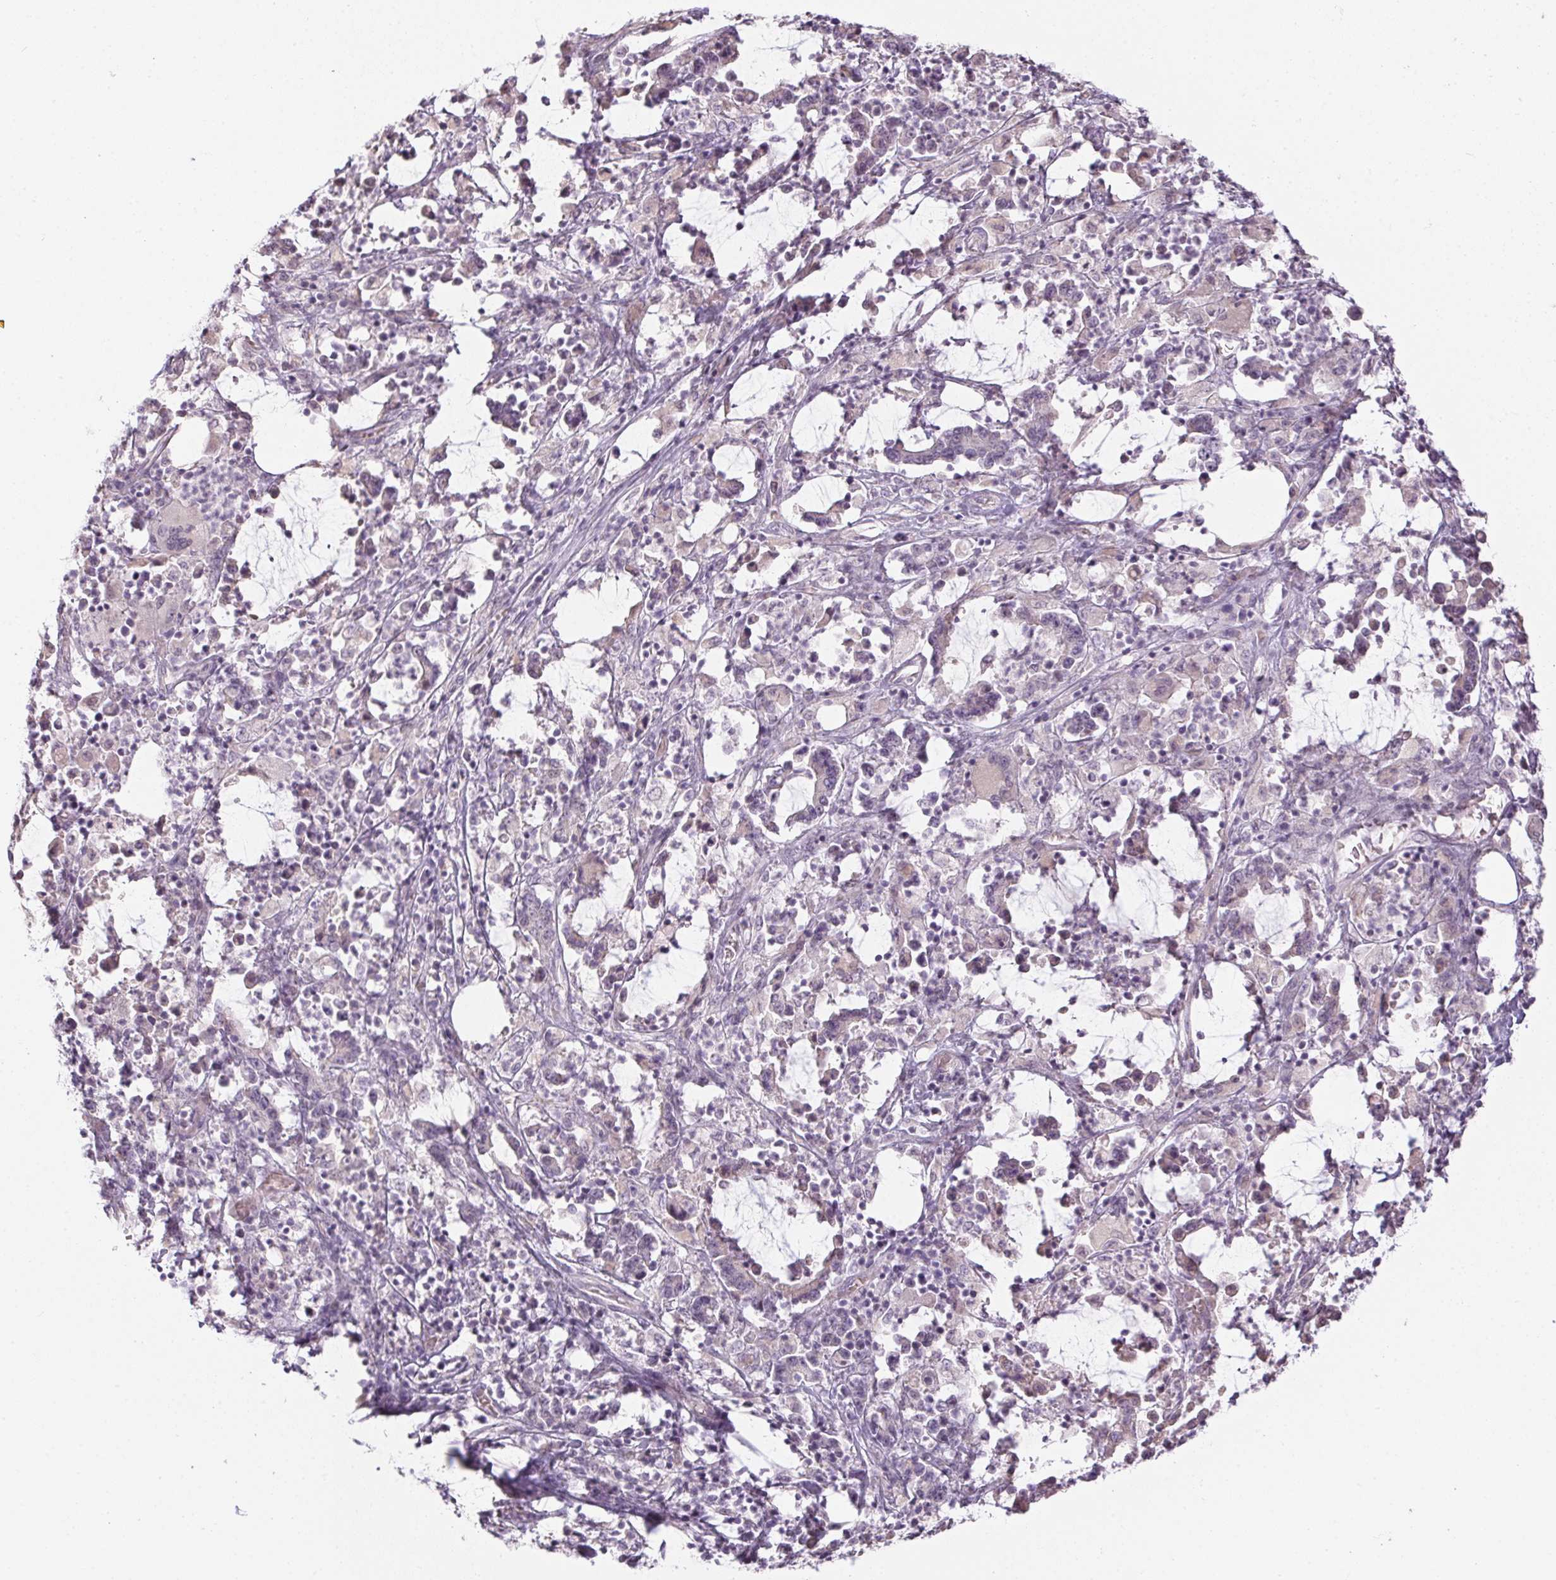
{"staining": {"intensity": "negative", "quantity": "none", "location": "none"}, "tissue": "stomach cancer", "cell_type": "Tumor cells", "image_type": "cancer", "snomed": [{"axis": "morphology", "description": "Adenocarcinoma, NOS"}, {"axis": "topography", "description": "Stomach, upper"}], "caption": "Immunohistochemical staining of adenocarcinoma (stomach) reveals no significant expression in tumor cells.", "gene": "CTCFL", "patient": {"sex": "male", "age": 68}}